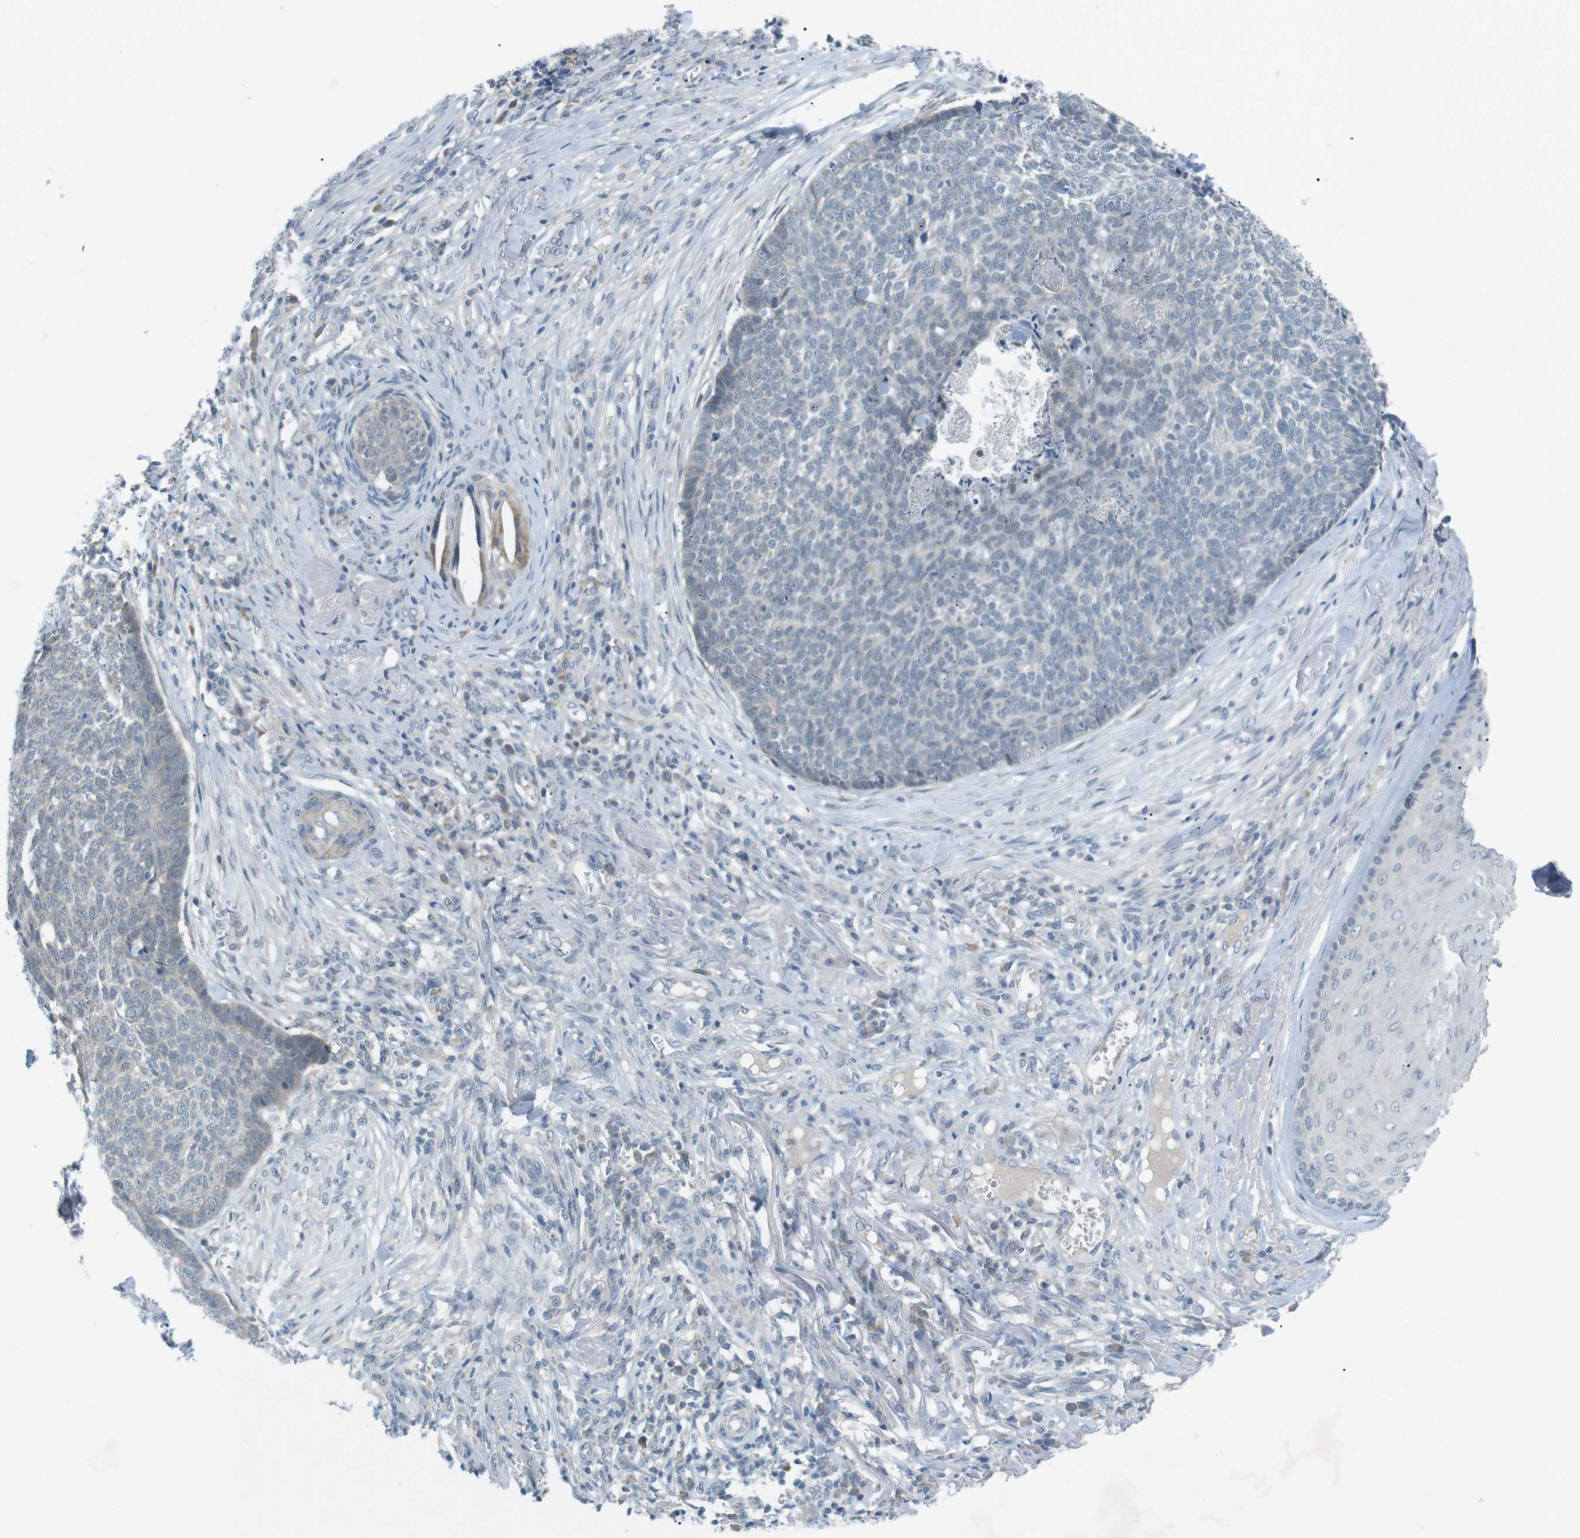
{"staining": {"intensity": "negative", "quantity": "none", "location": "none"}, "tissue": "skin cancer", "cell_type": "Tumor cells", "image_type": "cancer", "snomed": [{"axis": "morphology", "description": "Basal cell carcinoma"}, {"axis": "topography", "description": "Skin"}], "caption": "The photomicrograph shows no staining of tumor cells in skin basal cell carcinoma. (DAB IHC with hematoxylin counter stain).", "gene": "RTN3", "patient": {"sex": "male", "age": 84}}